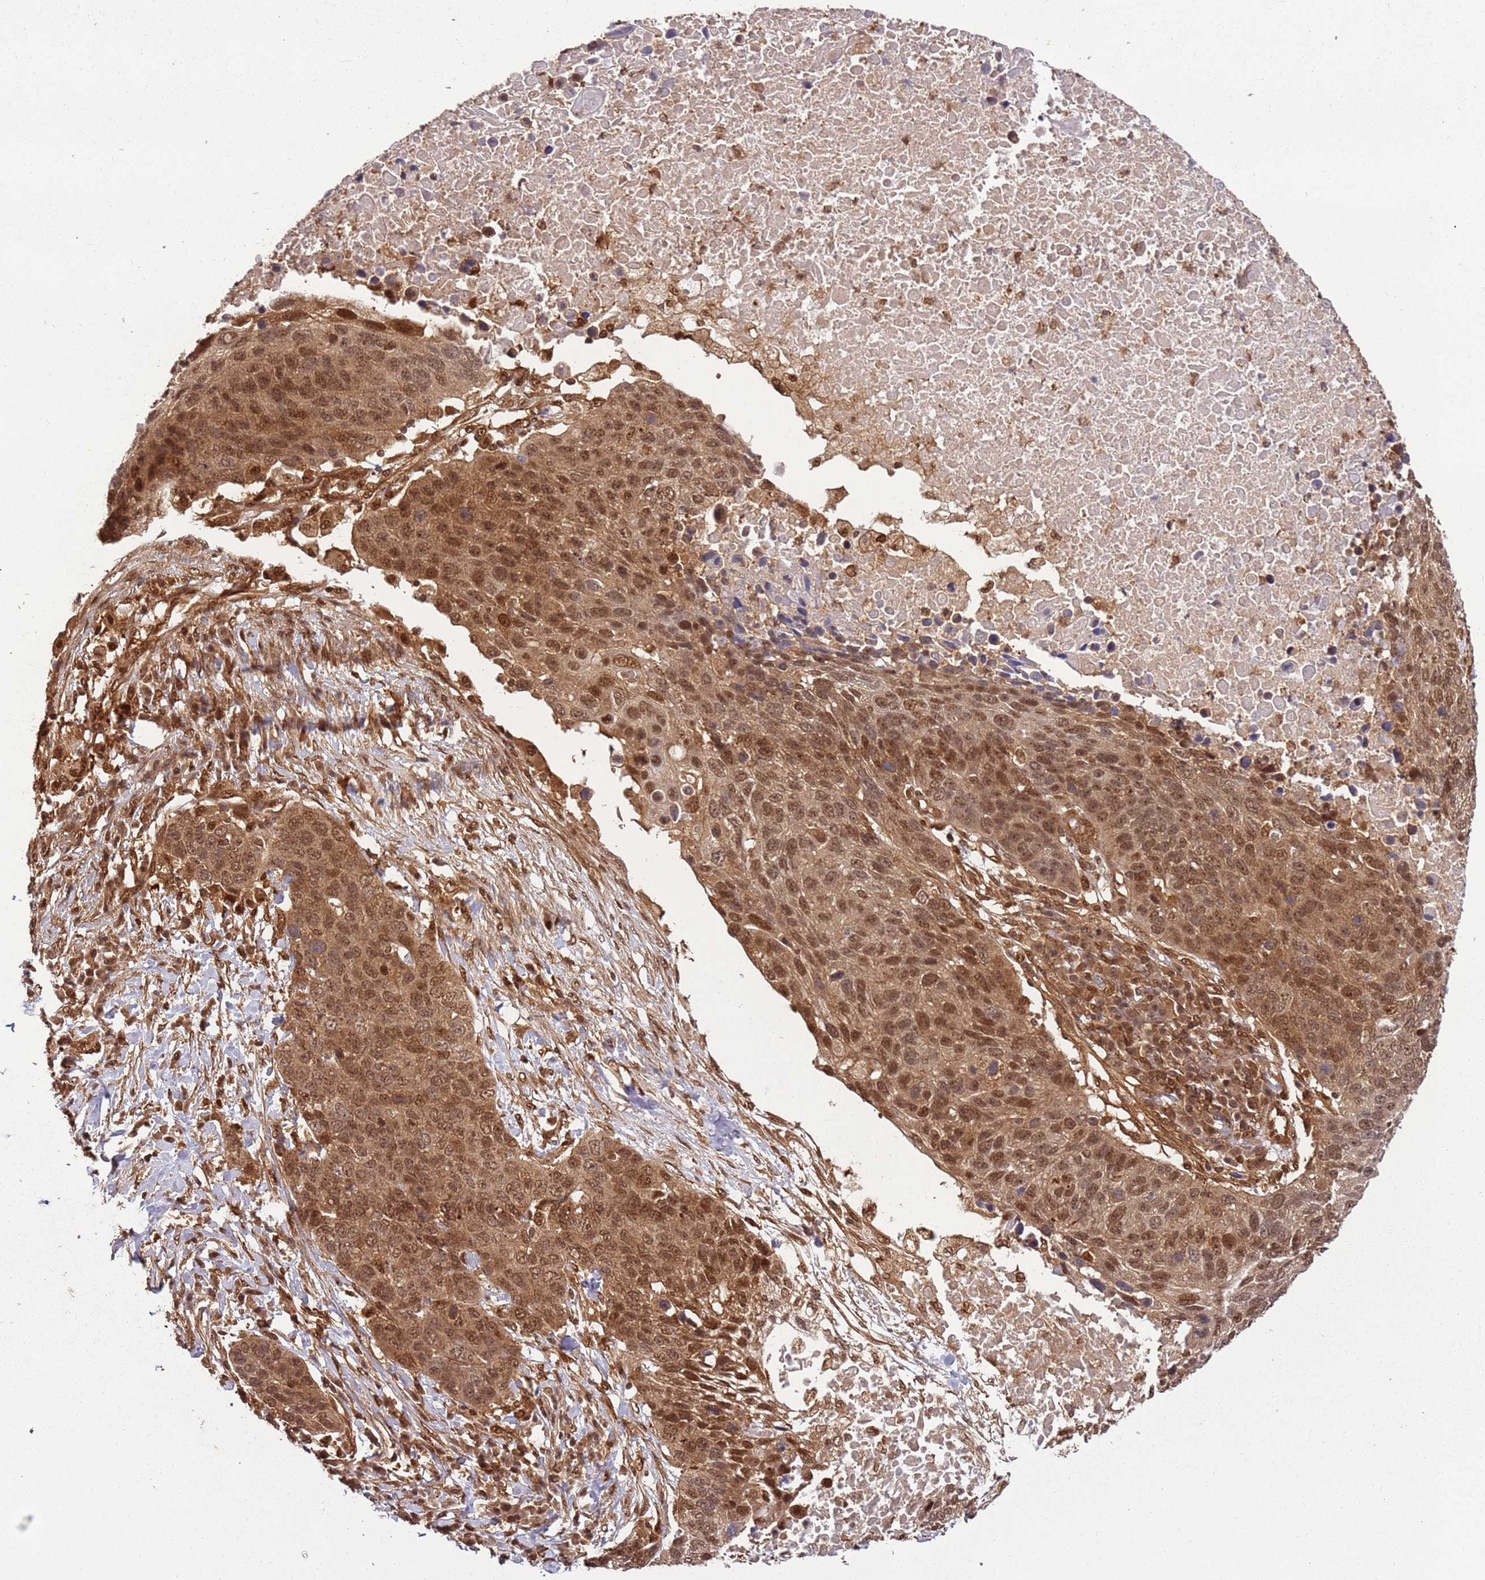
{"staining": {"intensity": "moderate", "quantity": ">75%", "location": "cytoplasmic/membranous,nuclear"}, "tissue": "lung cancer", "cell_type": "Tumor cells", "image_type": "cancer", "snomed": [{"axis": "morphology", "description": "Normal tissue, NOS"}, {"axis": "morphology", "description": "Squamous cell carcinoma, NOS"}, {"axis": "topography", "description": "Lymph node"}, {"axis": "topography", "description": "Lung"}], "caption": "Moderate cytoplasmic/membranous and nuclear positivity for a protein is present in about >75% of tumor cells of lung cancer using IHC.", "gene": "PGLS", "patient": {"sex": "male", "age": 66}}